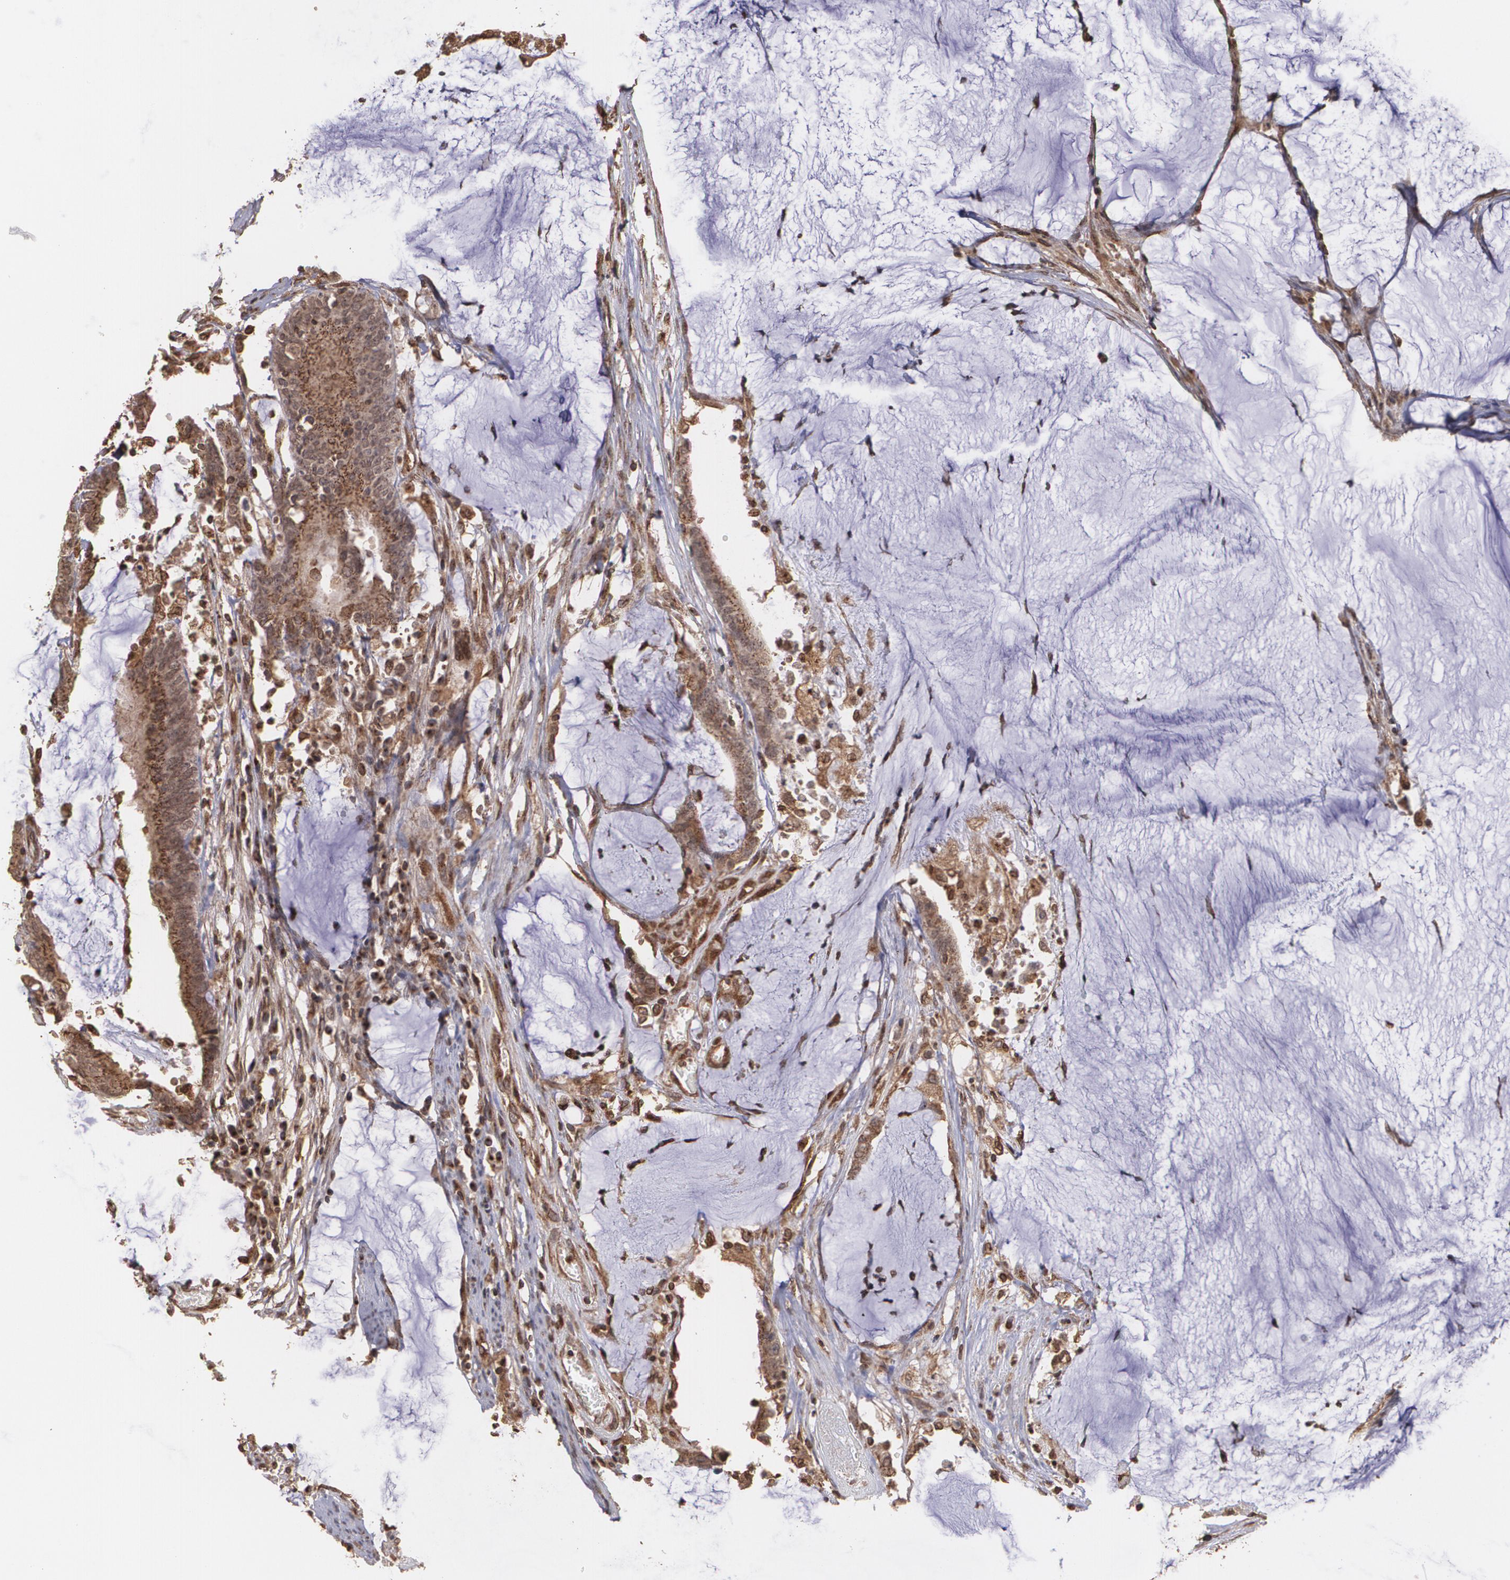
{"staining": {"intensity": "strong", "quantity": ">75%", "location": "cytoplasmic/membranous"}, "tissue": "colorectal cancer", "cell_type": "Tumor cells", "image_type": "cancer", "snomed": [{"axis": "morphology", "description": "Adenocarcinoma, NOS"}, {"axis": "topography", "description": "Rectum"}], "caption": "The histopathology image exhibits a brown stain indicating the presence of a protein in the cytoplasmic/membranous of tumor cells in adenocarcinoma (colorectal).", "gene": "TRIP11", "patient": {"sex": "female", "age": 66}}